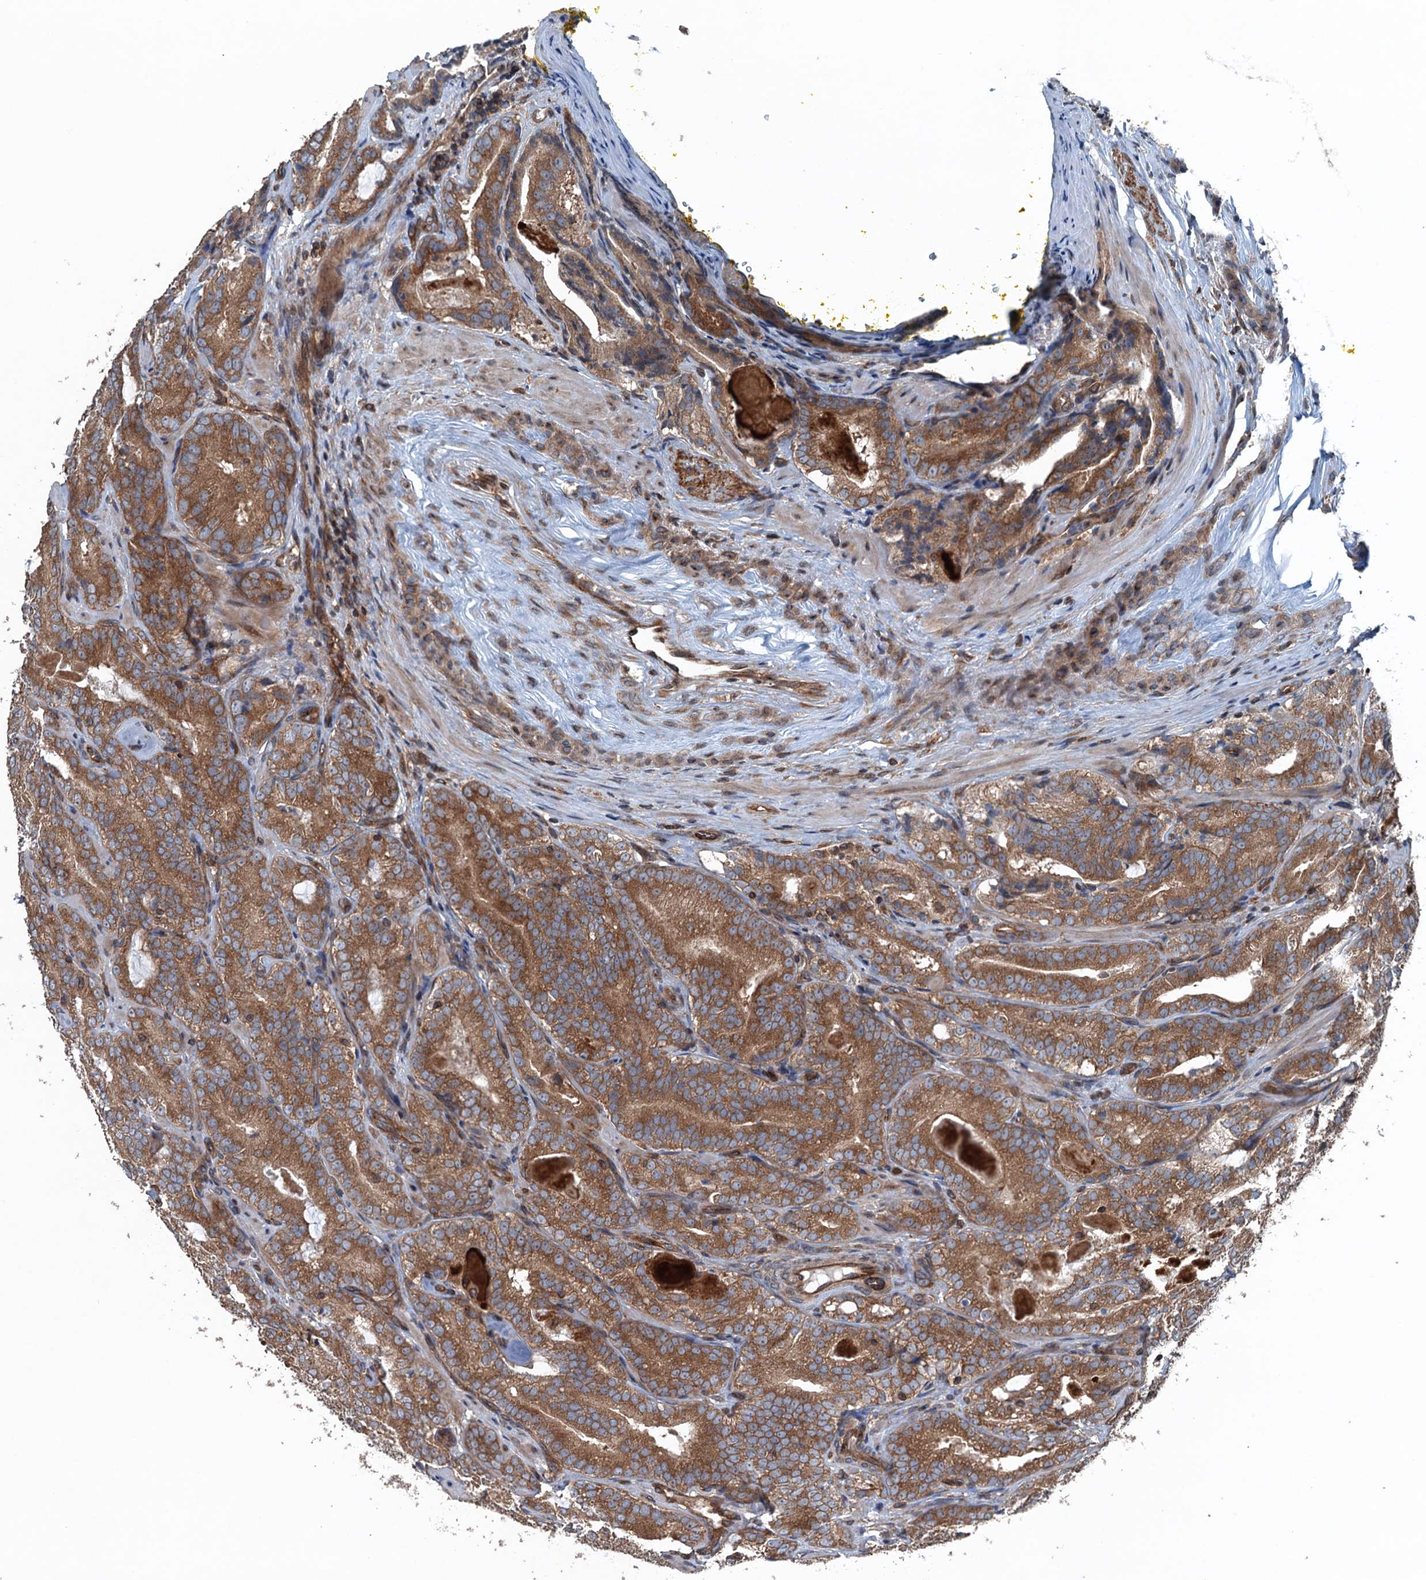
{"staining": {"intensity": "strong", "quantity": ">75%", "location": "cytoplasmic/membranous"}, "tissue": "prostate cancer", "cell_type": "Tumor cells", "image_type": "cancer", "snomed": [{"axis": "morphology", "description": "Adenocarcinoma, High grade"}, {"axis": "topography", "description": "Prostate"}], "caption": "This image displays immunohistochemistry (IHC) staining of human prostate cancer (high-grade adenocarcinoma), with high strong cytoplasmic/membranous staining in about >75% of tumor cells.", "gene": "TRAPPC8", "patient": {"sex": "male", "age": 57}}